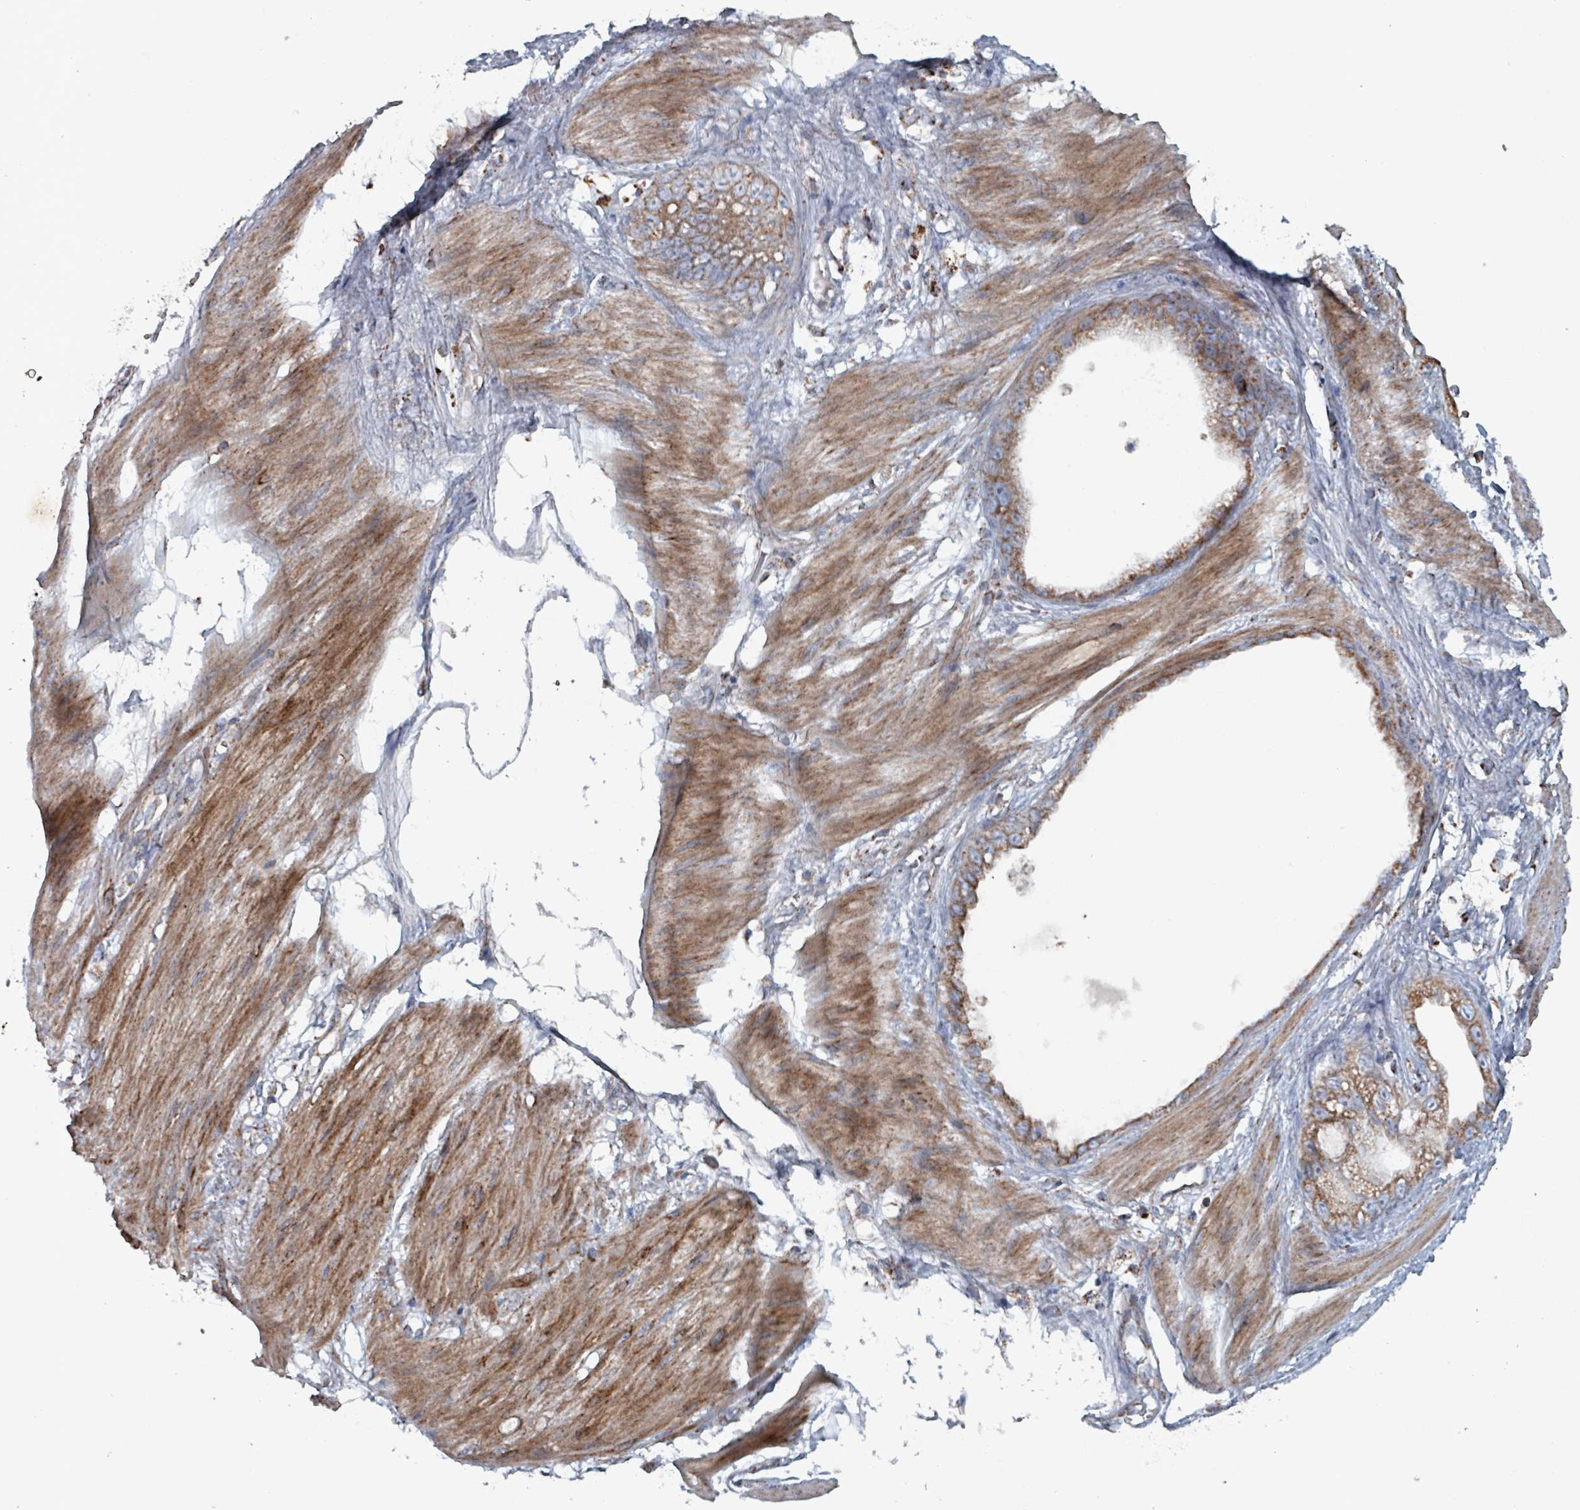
{"staining": {"intensity": "moderate", "quantity": ">75%", "location": "cytoplasmic/membranous"}, "tissue": "stomach cancer", "cell_type": "Tumor cells", "image_type": "cancer", "snomed": [{"axis": "morphology", "description": "Adenocarcinoma, NOS"}, {"axis": "topography", "description": "Stomach"}], "caption": "Immunohistochemical staining of stomach cancer (adenocarcinoma) demonstrates moderate cytoplasmic/membranous protein expression in approximately >75% of tumor cells. Nuclei are stained in blue.", "gene": "ABHD18", "patient": {"sex": "male", "age": 55}}